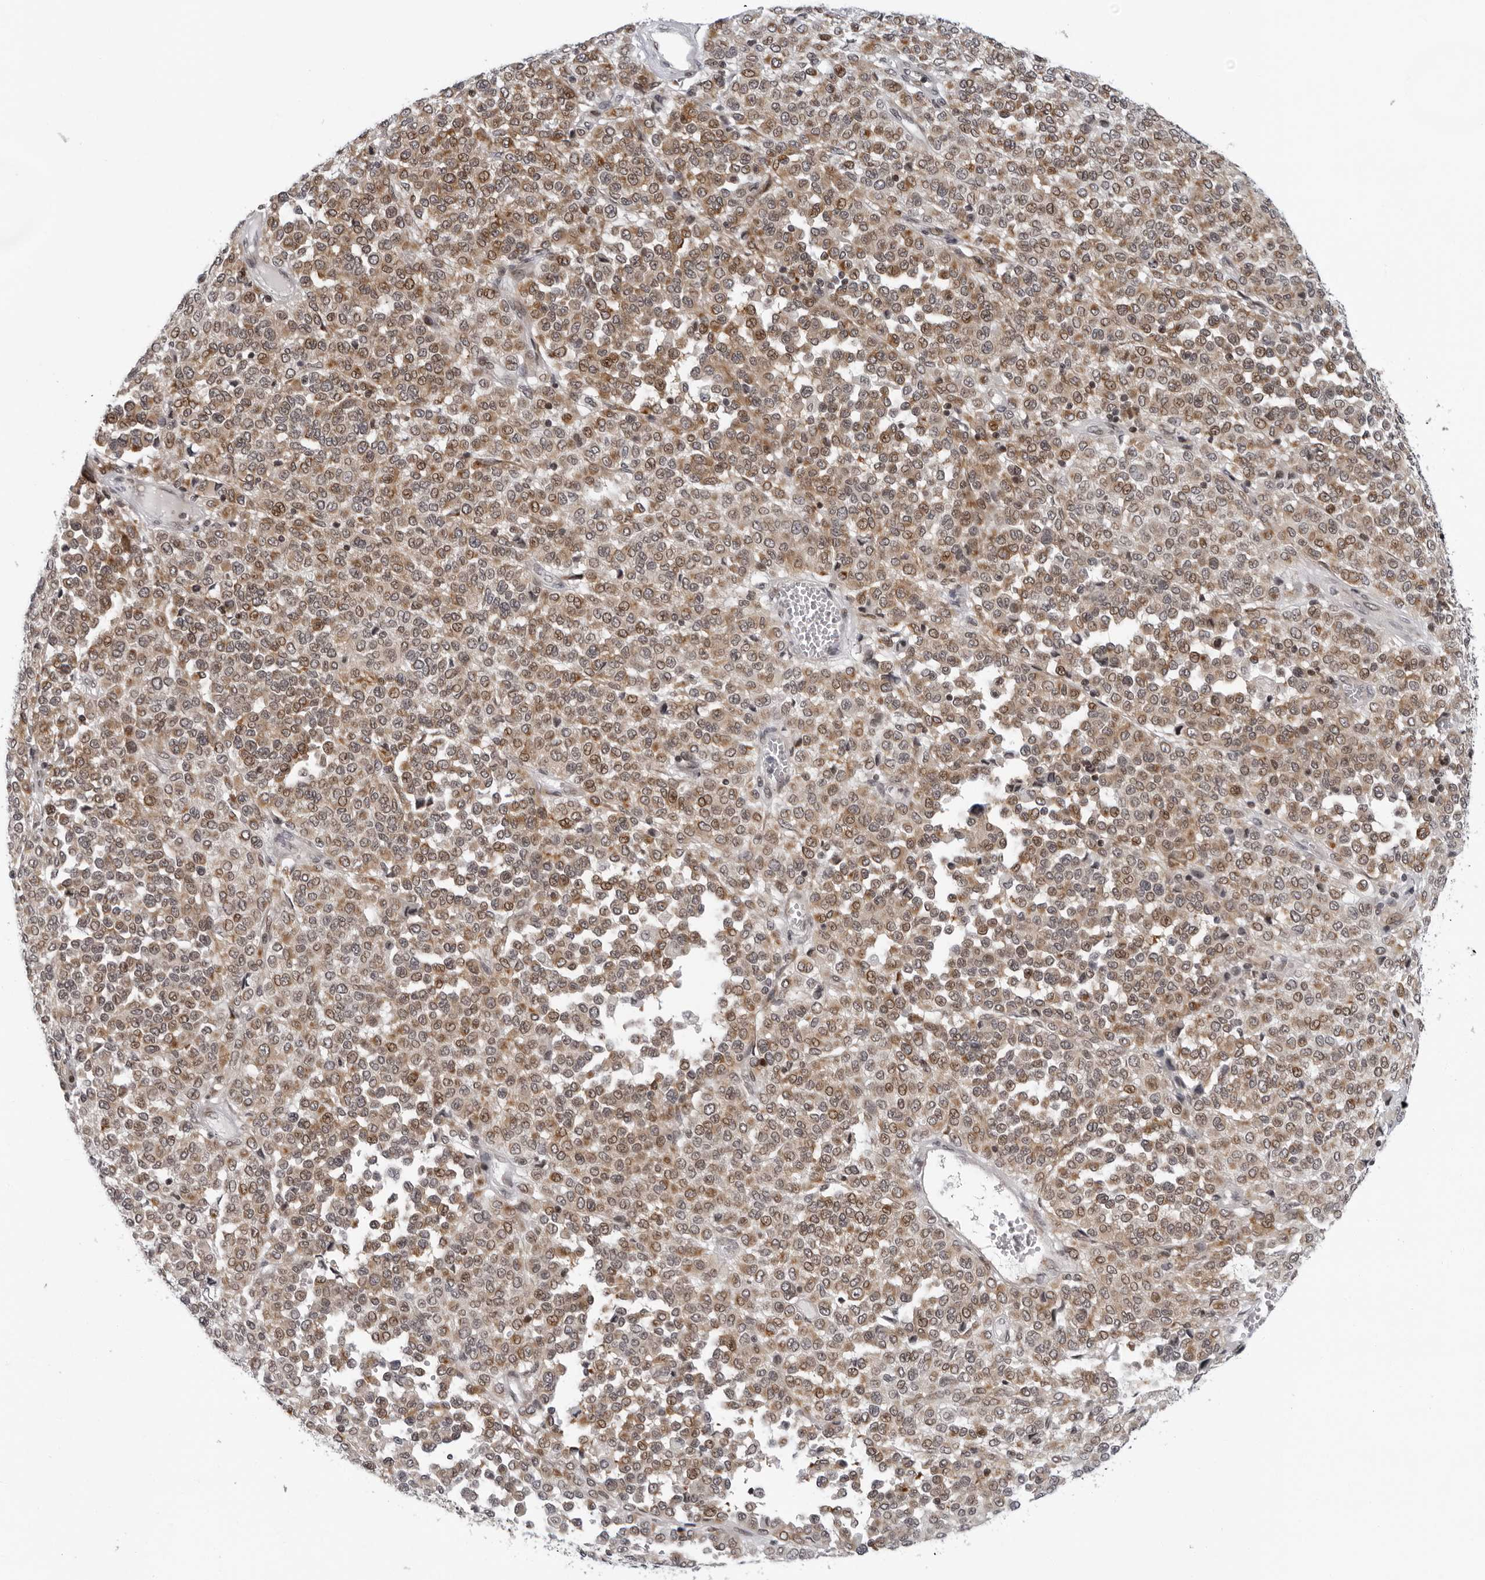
{"staining": {"intensity": "moderate", "quantity": ">75%", "location": "cytoplasmic/membranous"}, "tissue": "melanoma", "cell_type": "Tumor cells", "image_type": "cancer", "snomed": [{"axis": "morphology", "description": "Malignant melanoma, Metastatic site"}, {"axis": "topography", "description": "Pancreas"}], "caption": "Immunohistochemical staining of malignant melanoma (metastatic site) demonstrates moderate cytoplasmic/membranous protein positivity in approximately >75% of tumor cells. (DAB IHC with brightfield microscopy, high magnification).", "gene": "PIP4K2C", "patient": {"sex": "female", "age": 30}}